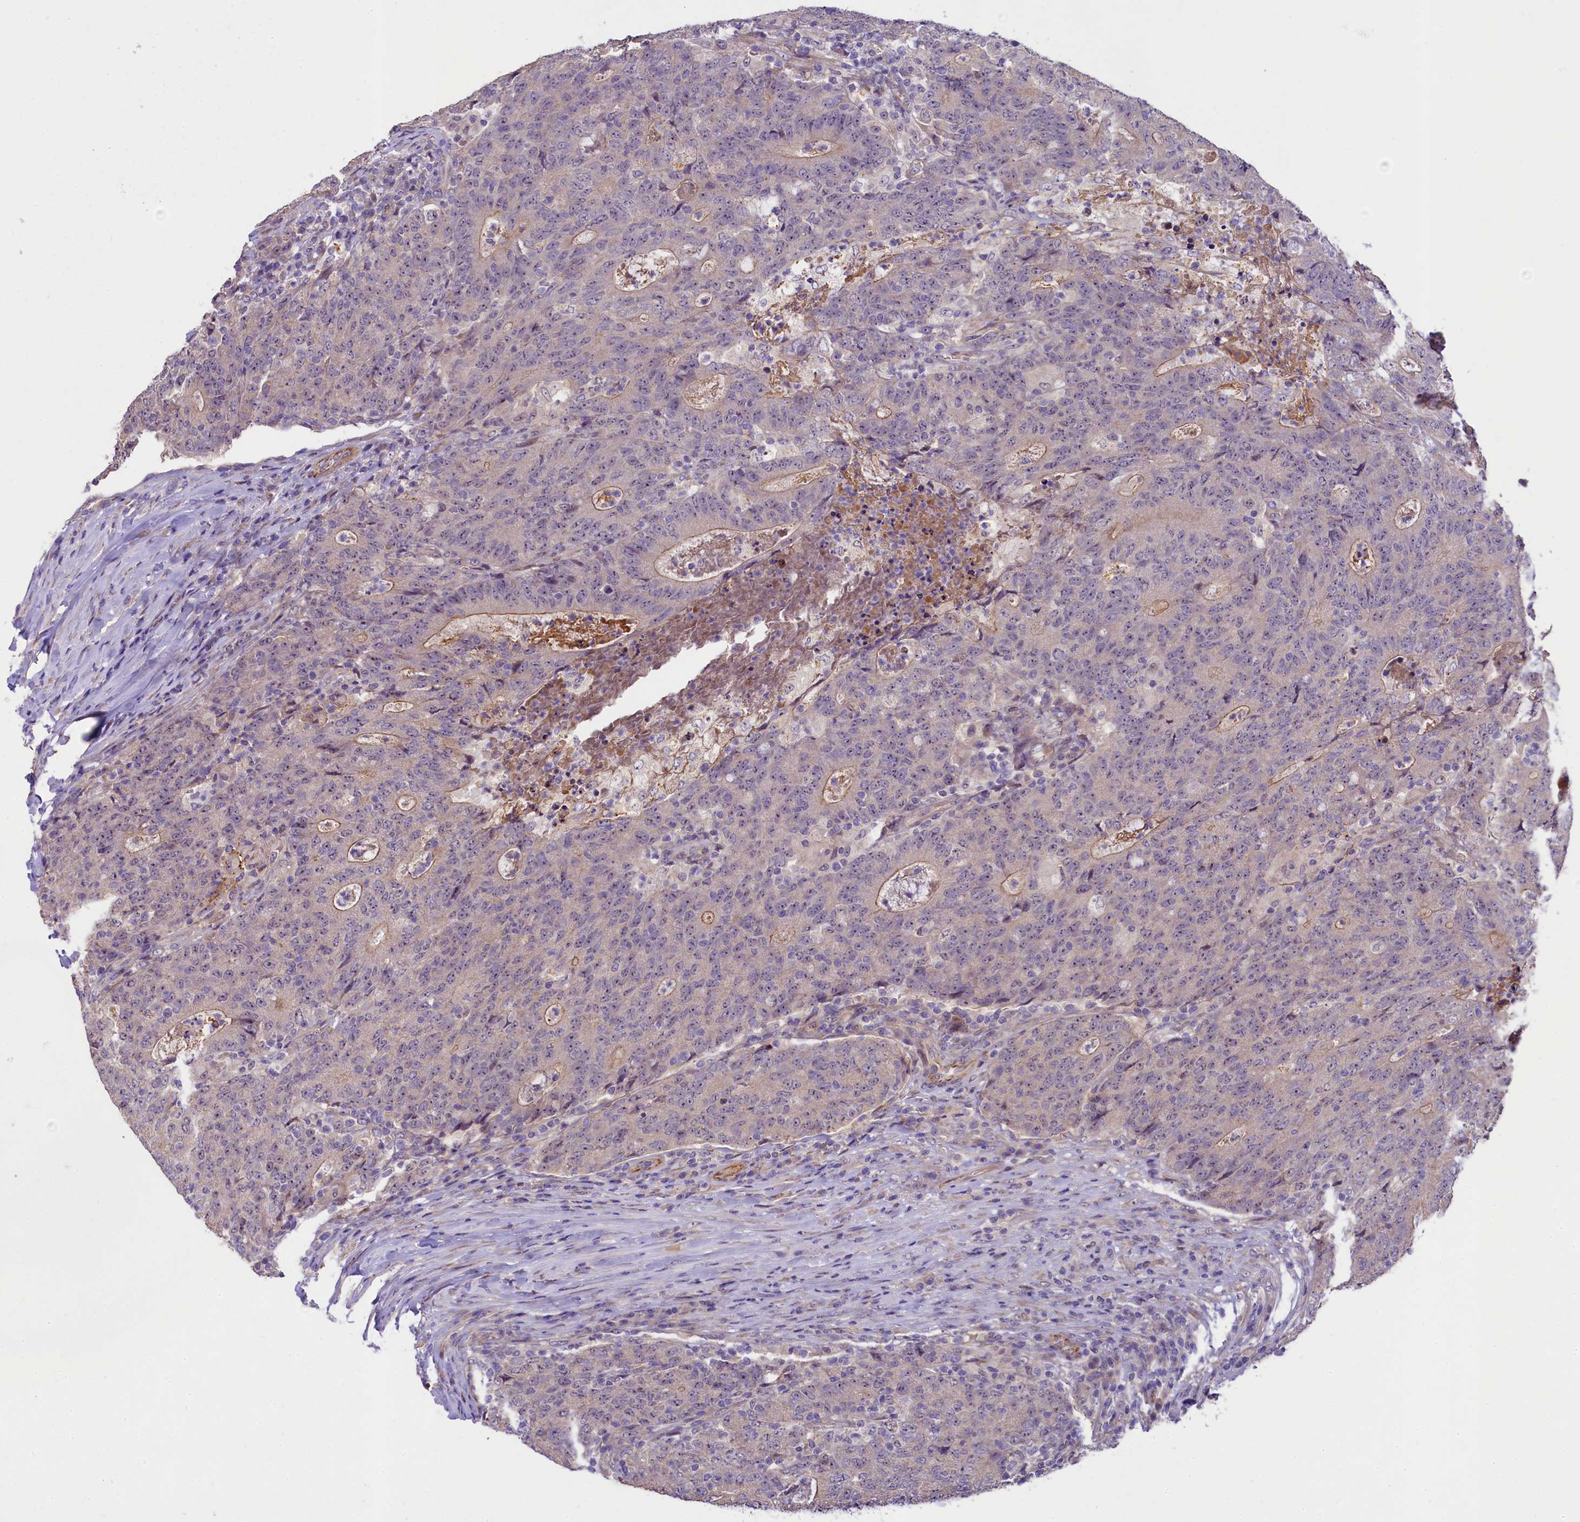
{"staining": {"intensity": "negative", "quantity": "none", "location": "none"}, "tissue": "colorectal cancer", "cell_type": "Tumor cells", "image_type": "cancer", "snomed": [{"axis": "morphology", "description": "Adenocarcinoma, NOS"}, {"axis": "topography", "description": "Colon"}], "caption": "This is an IHC micrograph of human colorectal cancer. There is no expression in tumor cells.", "gene": "UBXN6", "patient": {"sex": "female", "age": 75}}